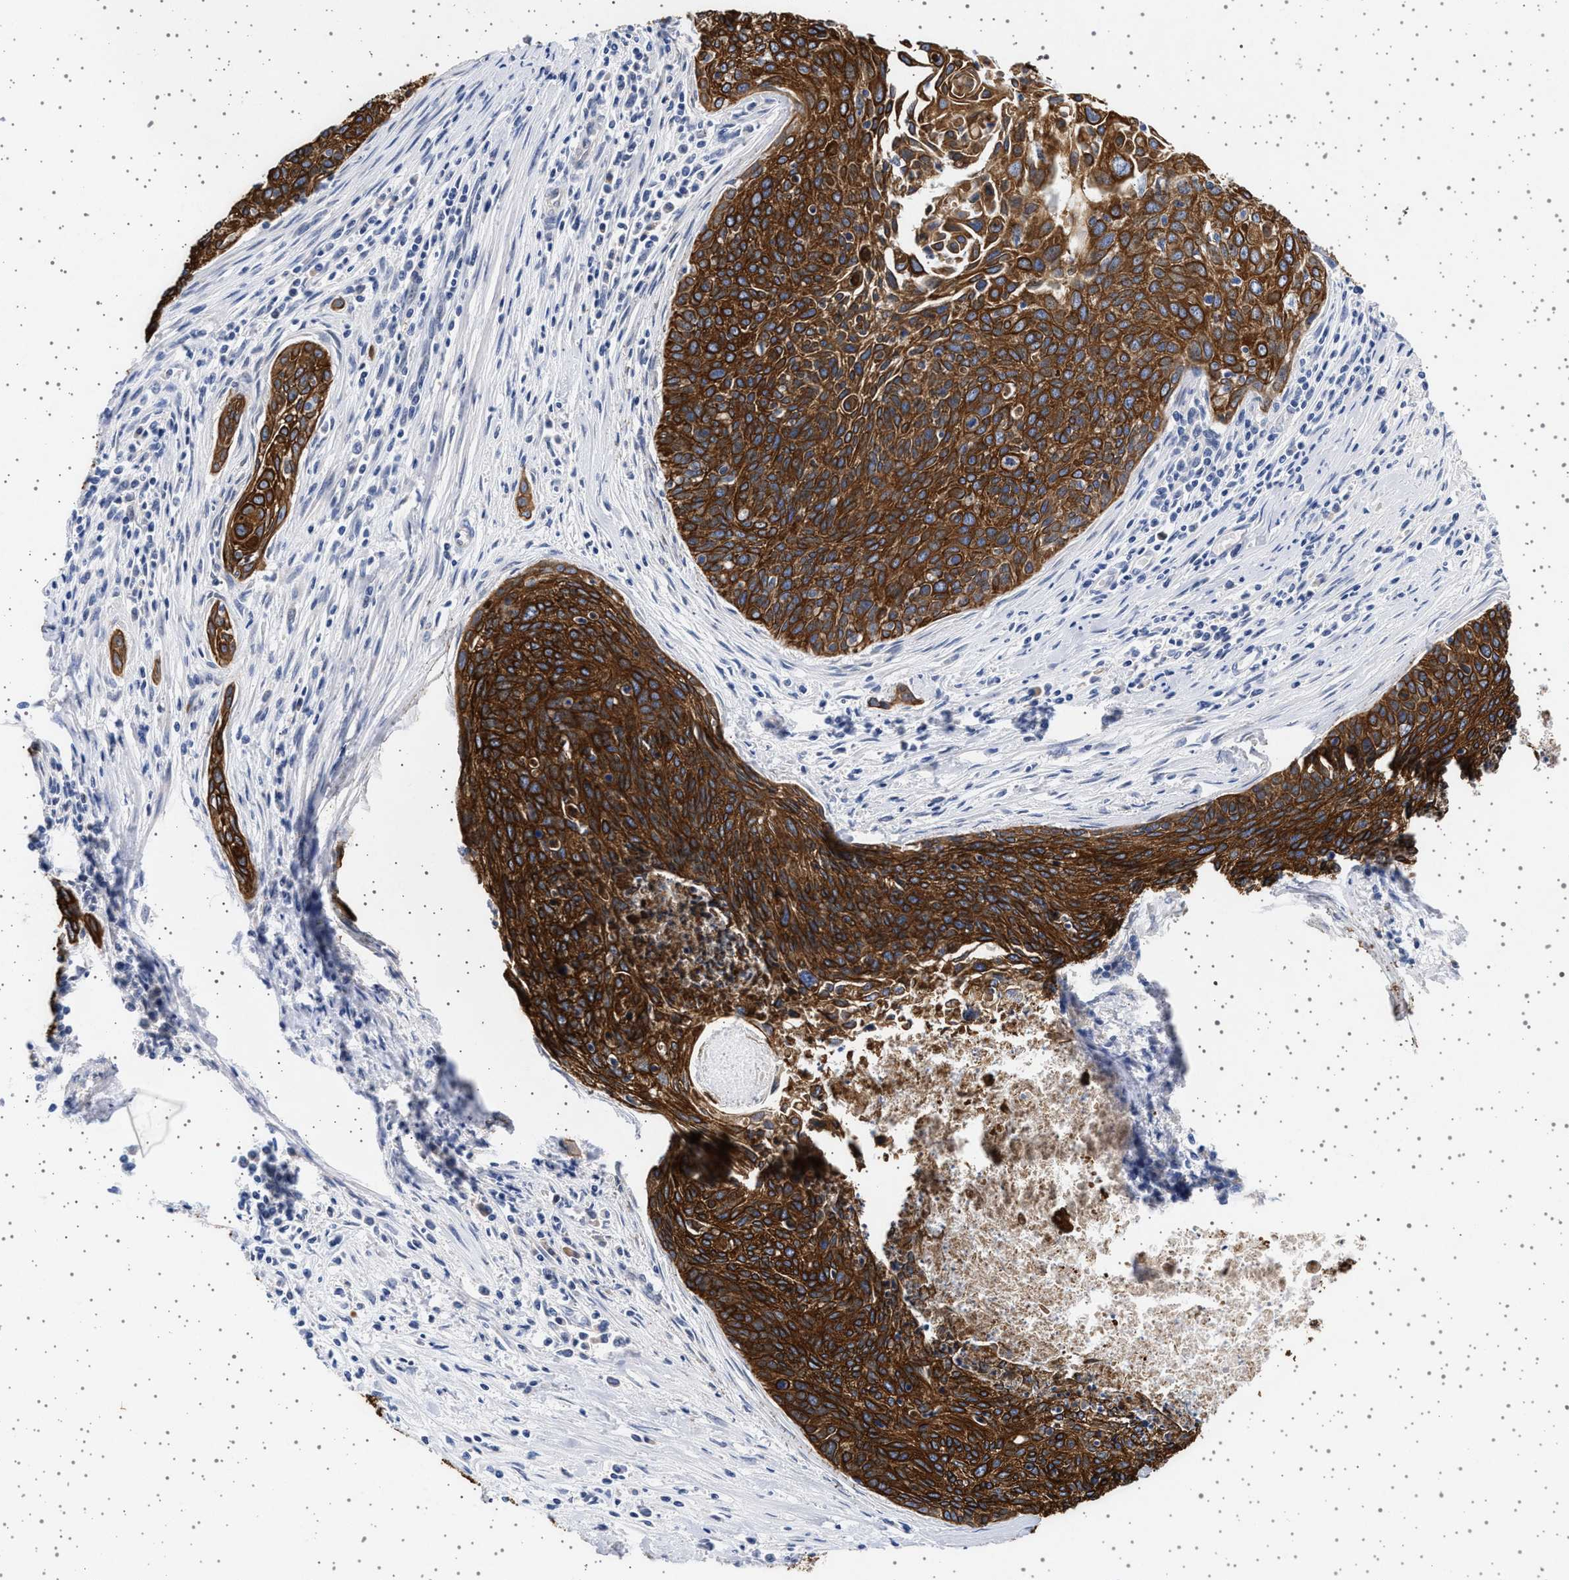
{"staining": {"intensity": "strong", "quantity": ">75%", "location": "cytoplasmic/membranous"}, "tissue": "cervical cancer", "cell_type": "Tumor cells", "image_type": "cancer", "snomed": [{"axis": "morphology", "description": "Squamous cell carcinoma, NOS"}, {"axis": "topography", "description": "Cervix"}], "caption": "This micrograph demonstrates squamous cell carcinoma (cervical) stained with IHC to label a protein in brown. The cytoplasmic/membranous of tumor cells show strong positivity for the protein. Nuclei are counter-stained blue.", "gene": "TRMT10B", "patient": {"sex": "female", "age": 55}}